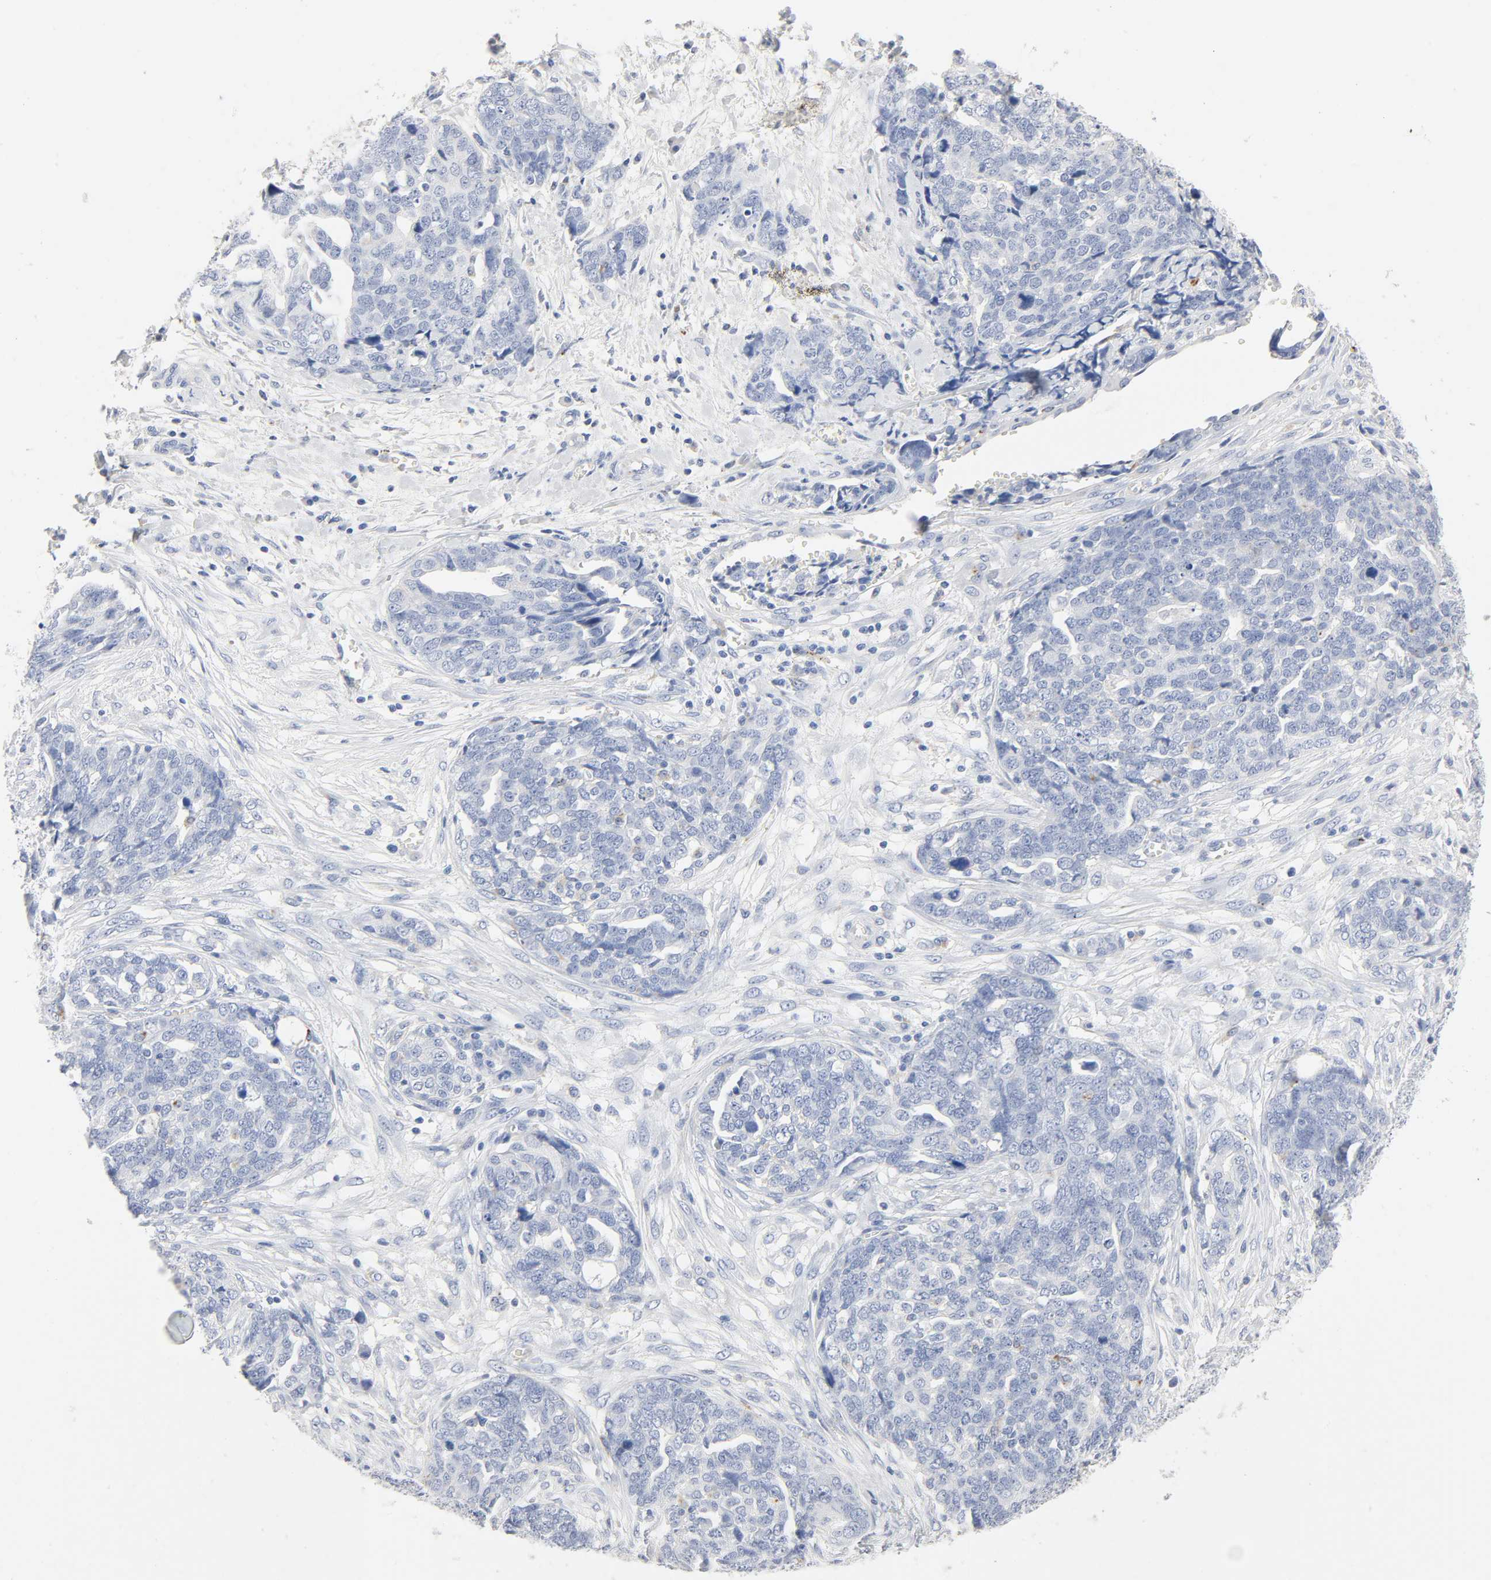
{"staining": {"intensity": "negative", "quantity": "none", "location": "none"}, "tissue": "ovarian cancer", "cell_type": "Tumor cells", "image_type": "cancer", "snomed": [{"axis": "morphology", "description": "Normal tissue, NOS"}, {"axis": "morphology", "description": "Cystadenocarcinoma, serous, NOS"}, {"axis": "topography", "description": "Fallopian tube"}, {"axis": "topography", "description": "Ovary"}], "caption": "Immunohistochemistry of human serous cystadenocarcinoma (ovarian) shows no expression in tumor cells.", "gene": "PLP1", "patient": {"sex": "female", "age": 56}}